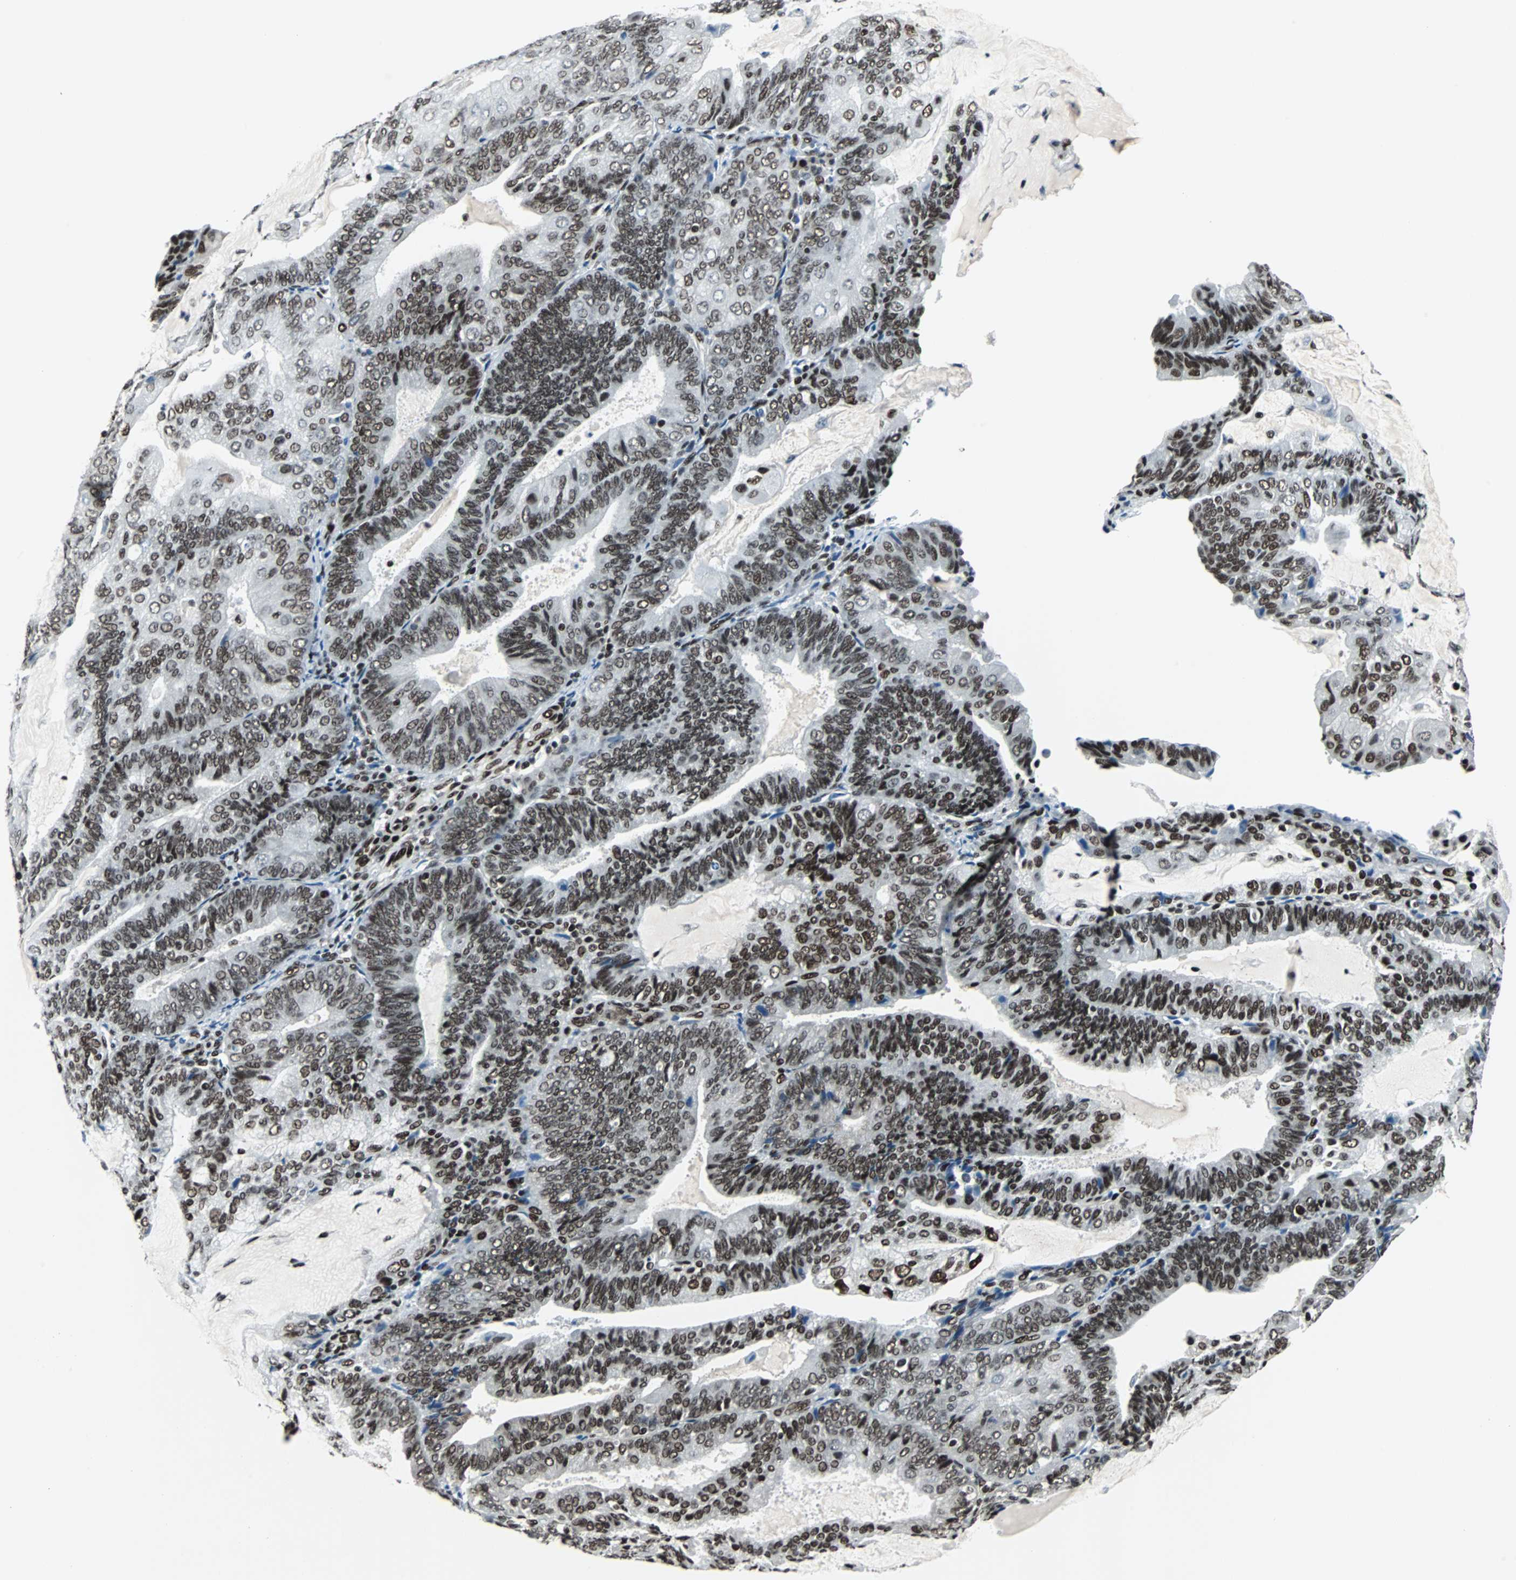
{"staining": {"intensity": "strong", "quantity": ">75%", "location": "nuclear"}, "tissue": "endometrial cancer", "cell_type": "Tumor cells", "image_type": "cancer", "snomed": [{"axis": "morphology", "description": "Adenocarcinoma, NOS"}, {"axis": "topography", "description": "Endometrium"}], "caption": "DAB (3,3'-diaminobenzidine) immunohistochemical staining of human adenocarcinoma (endometrial) reveals strong nuclear protein expression in about >75% of tumor cells.", "gene": "MEF2D", "patient": {"sex": "female", "age": 81}}